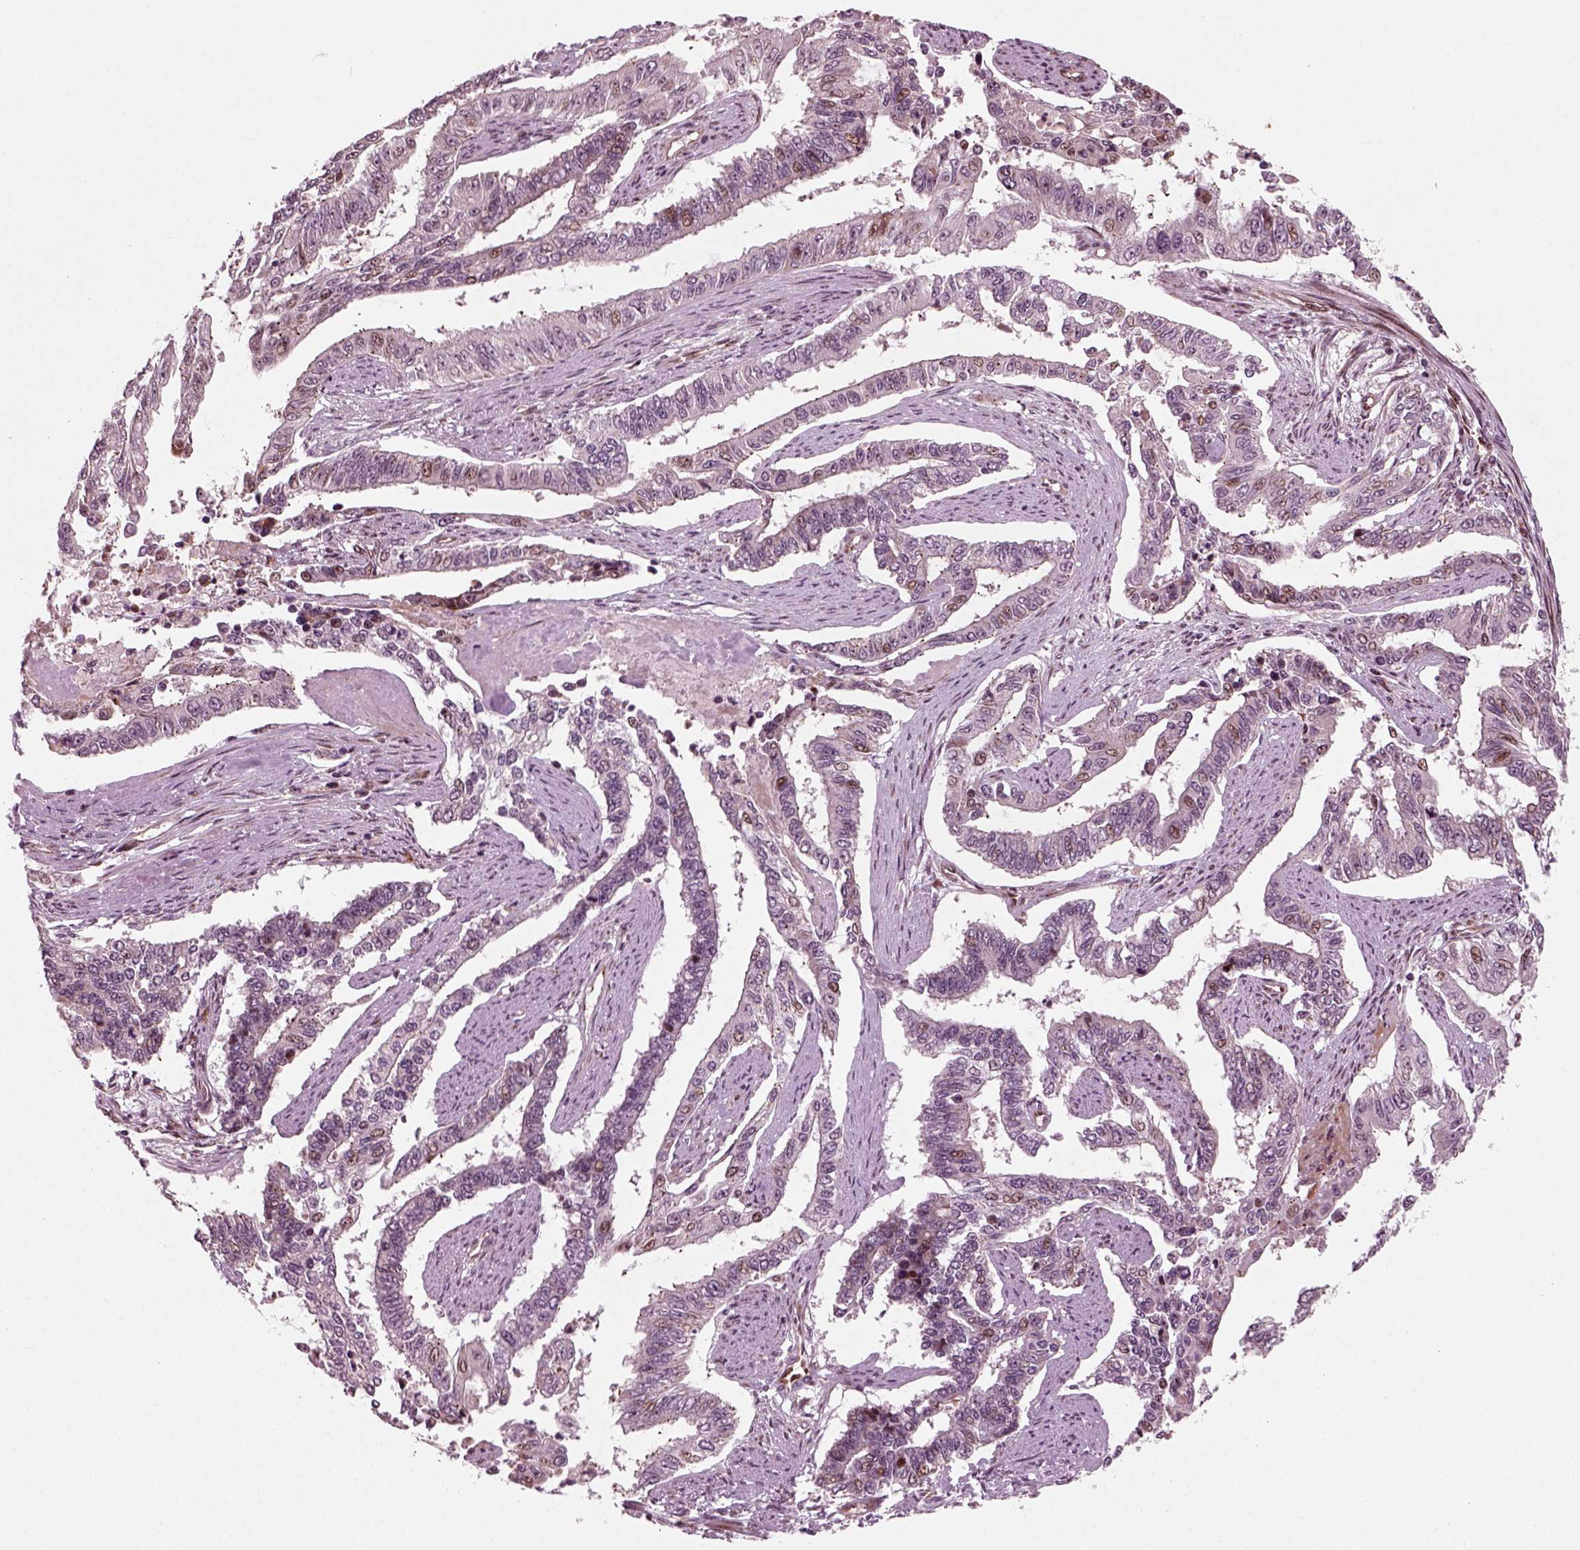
{"staining": {"intensity": "weak", "quantity": "<25%", "location": "nuclear"}, "tissue": "endometrial cancer", "cell_type": "Tumor cells", "image_type": "cancer", "snomed": [{"axis": "morphology", "description": "Adenocarcinoma, NOS"}, {"axis": "topography", "description": "Uterus"}], "caption": "Endometrial cancer was stained to show a protein in brown. There is no significant expression in tumor cells.", "gene": "CDC14A", "patient": {"sex": "female", "age": 59}}